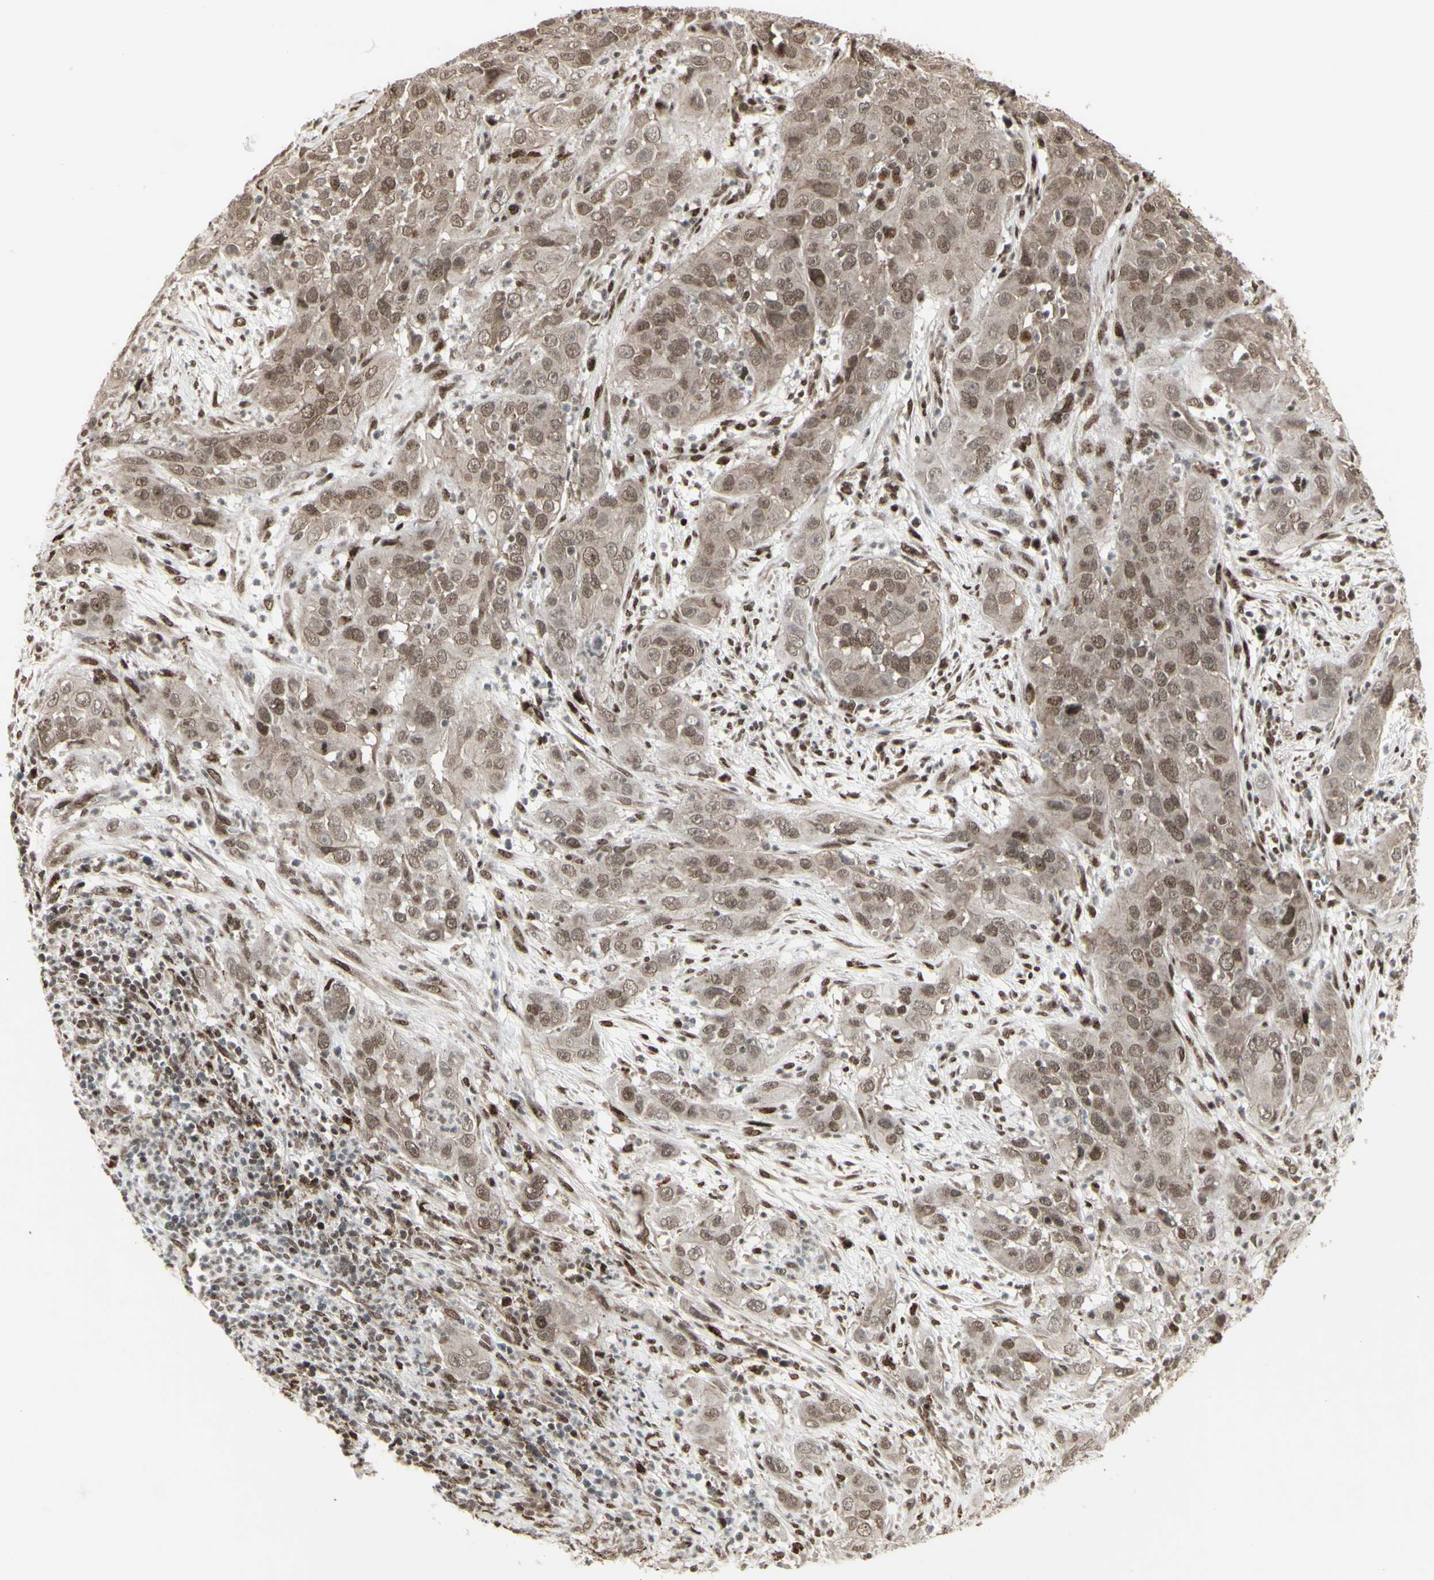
{"staining": {"intensity": "moderate", "quantity": ">75%", "location": "cytoplasmic/membranous,nuclear"}, "tissue": "cervical cancer", "cell_type": "Tumor cells", "image_type": "cancer", "snomed": [{"axis": "morphology", "description": "Squamous cell carcinoma, NOS"}, {"axis": "topography", "description": "Cervix"}], "caption": "Protein expression analysis of cervical cancer exhibits moderate cytoplasmic/membranous and nuclear staining in about >75% of tumor cells.", "gene": "CBX1", "patient": {"sex": "female", "age": 32}}